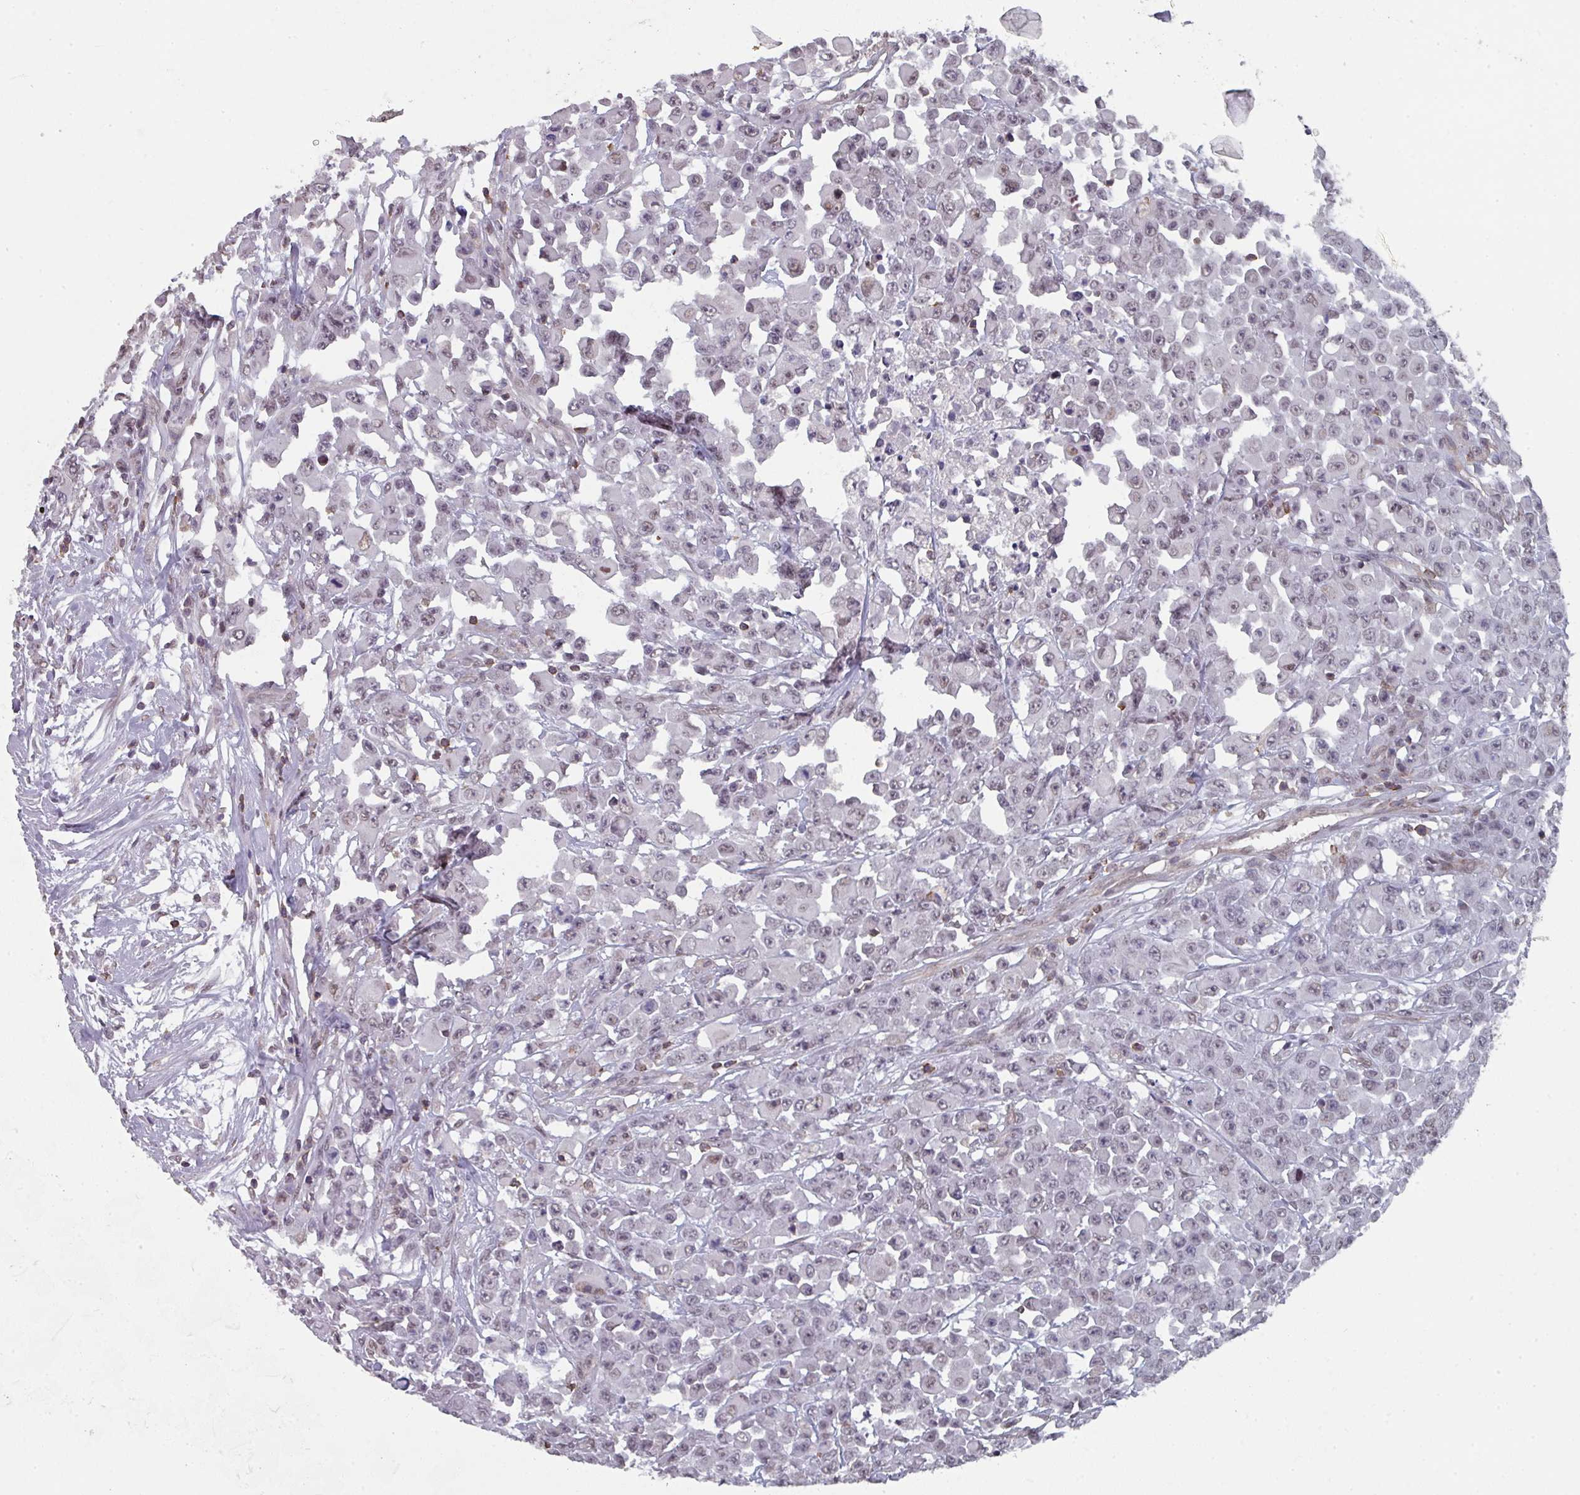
{"staining": {"intensity": "weak", "quantity": "25%-75%", "location": "nuclear"}, "tissue": "colorectal cancer", "cell_type": "Tumor cells", "image_type": "cancer", "snomed": [{"axis": "morphology", "description": "Adenocarcinoma, NOS"}, {"axis": "topography", "description": "Colon"}], "caption": "IHC staining of colorectal cancer, which shows low levels of weak nuclear staining in about 25%-75% of tumor cells indicating weak nuclear protein staining. The staining was performed using DAB (brown) for protein detection and nuclei were counterstained in hematoxylin (blue).", "gene": "RASAL3", "patient": {"sex": "male", "age": 51}}